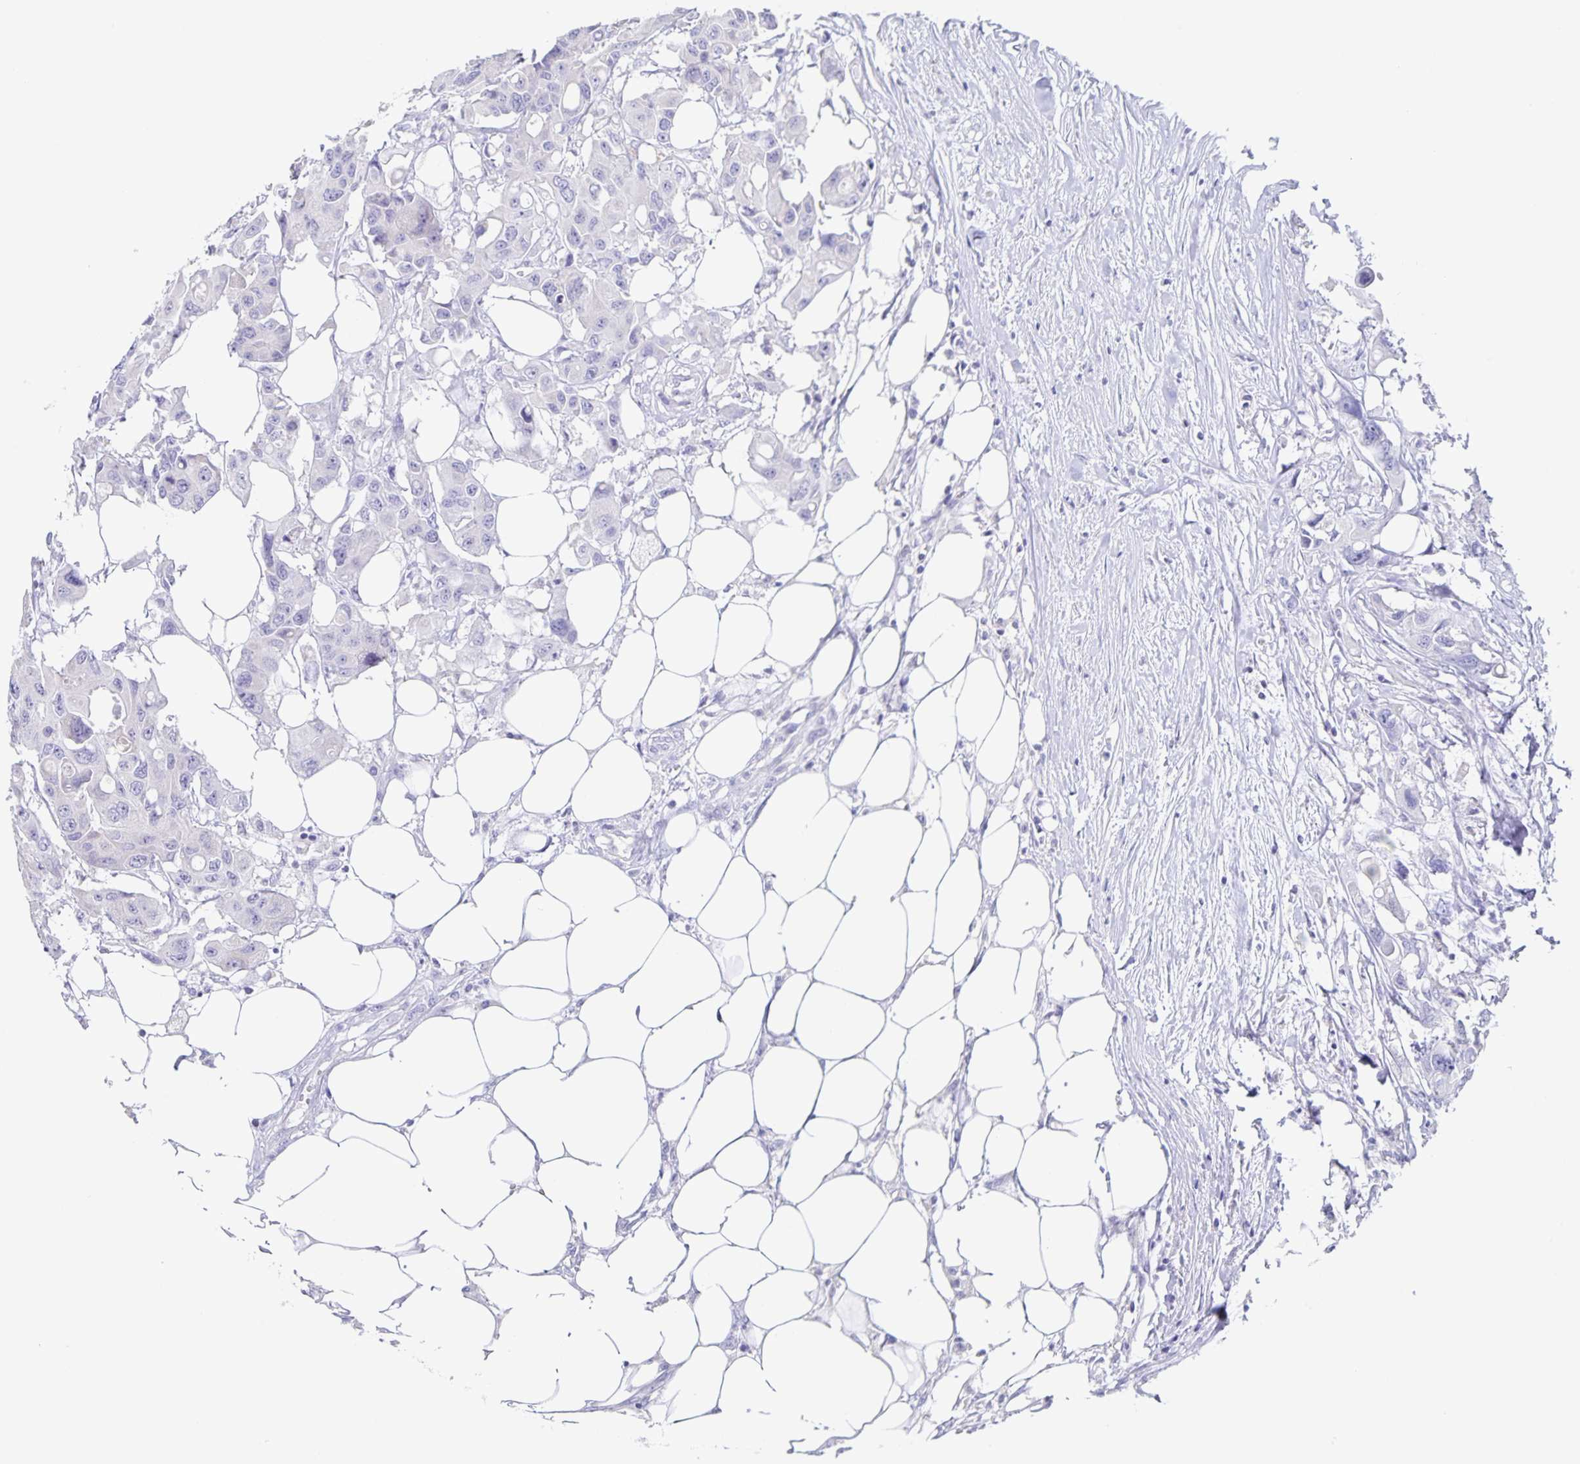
{"staining": {"intensity": "negative", "quantity": "none", "location": "none"}, "tissue": "colorectal cancer", "cell_type": "Tumor cells", "image_type": "cancer", "snomed": [{"axis": "morphology", "description": "Adenocarcinoma, NOS"}, {"axis": "topography", "description": "Colon"}], "caption": "This is an IHC micrograph of human colorectal cancer. There is no expression in tumor cells.", "gene": "RPL36A", "patient": {"sex": "male", "age": 77}}